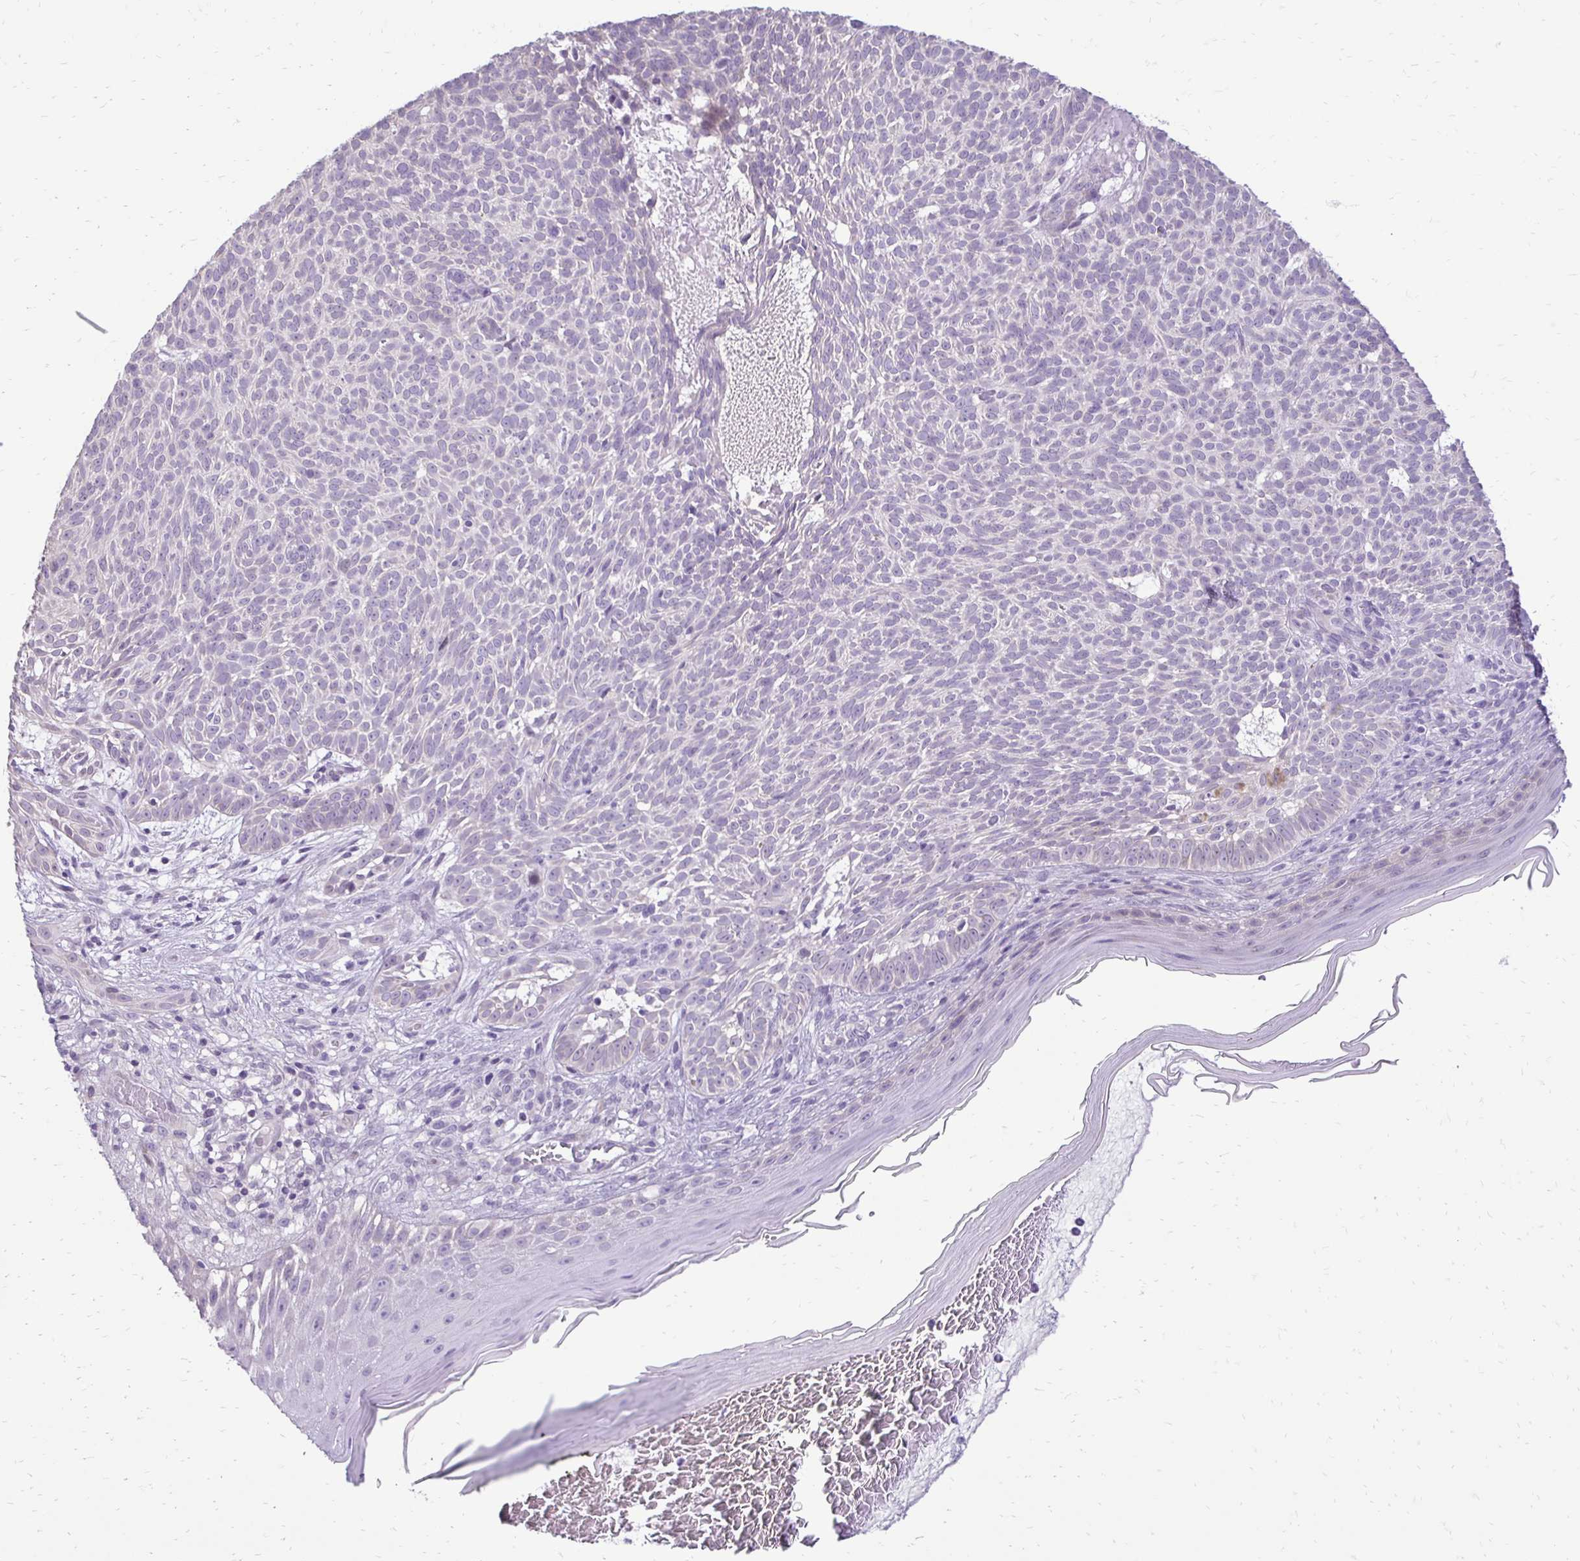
{"staining": {"intensity": "negative", "quantity": "none", "location": "none"}, "tissue": "skin cancer", "cell_type": "Tumor cells", "image_type": "cancer", "snomed": [{"axis": "morphology", "description": "Basal cell carcinoma"}, {"axis": "topography", "description": "Skin"}], "caption": "An immunohistochemistry image of skin cancer is shown. There is no staining in tumor cells of skin cancer.", "gene": "GAS2", "patient": {"sex": "male", "age": 78}}